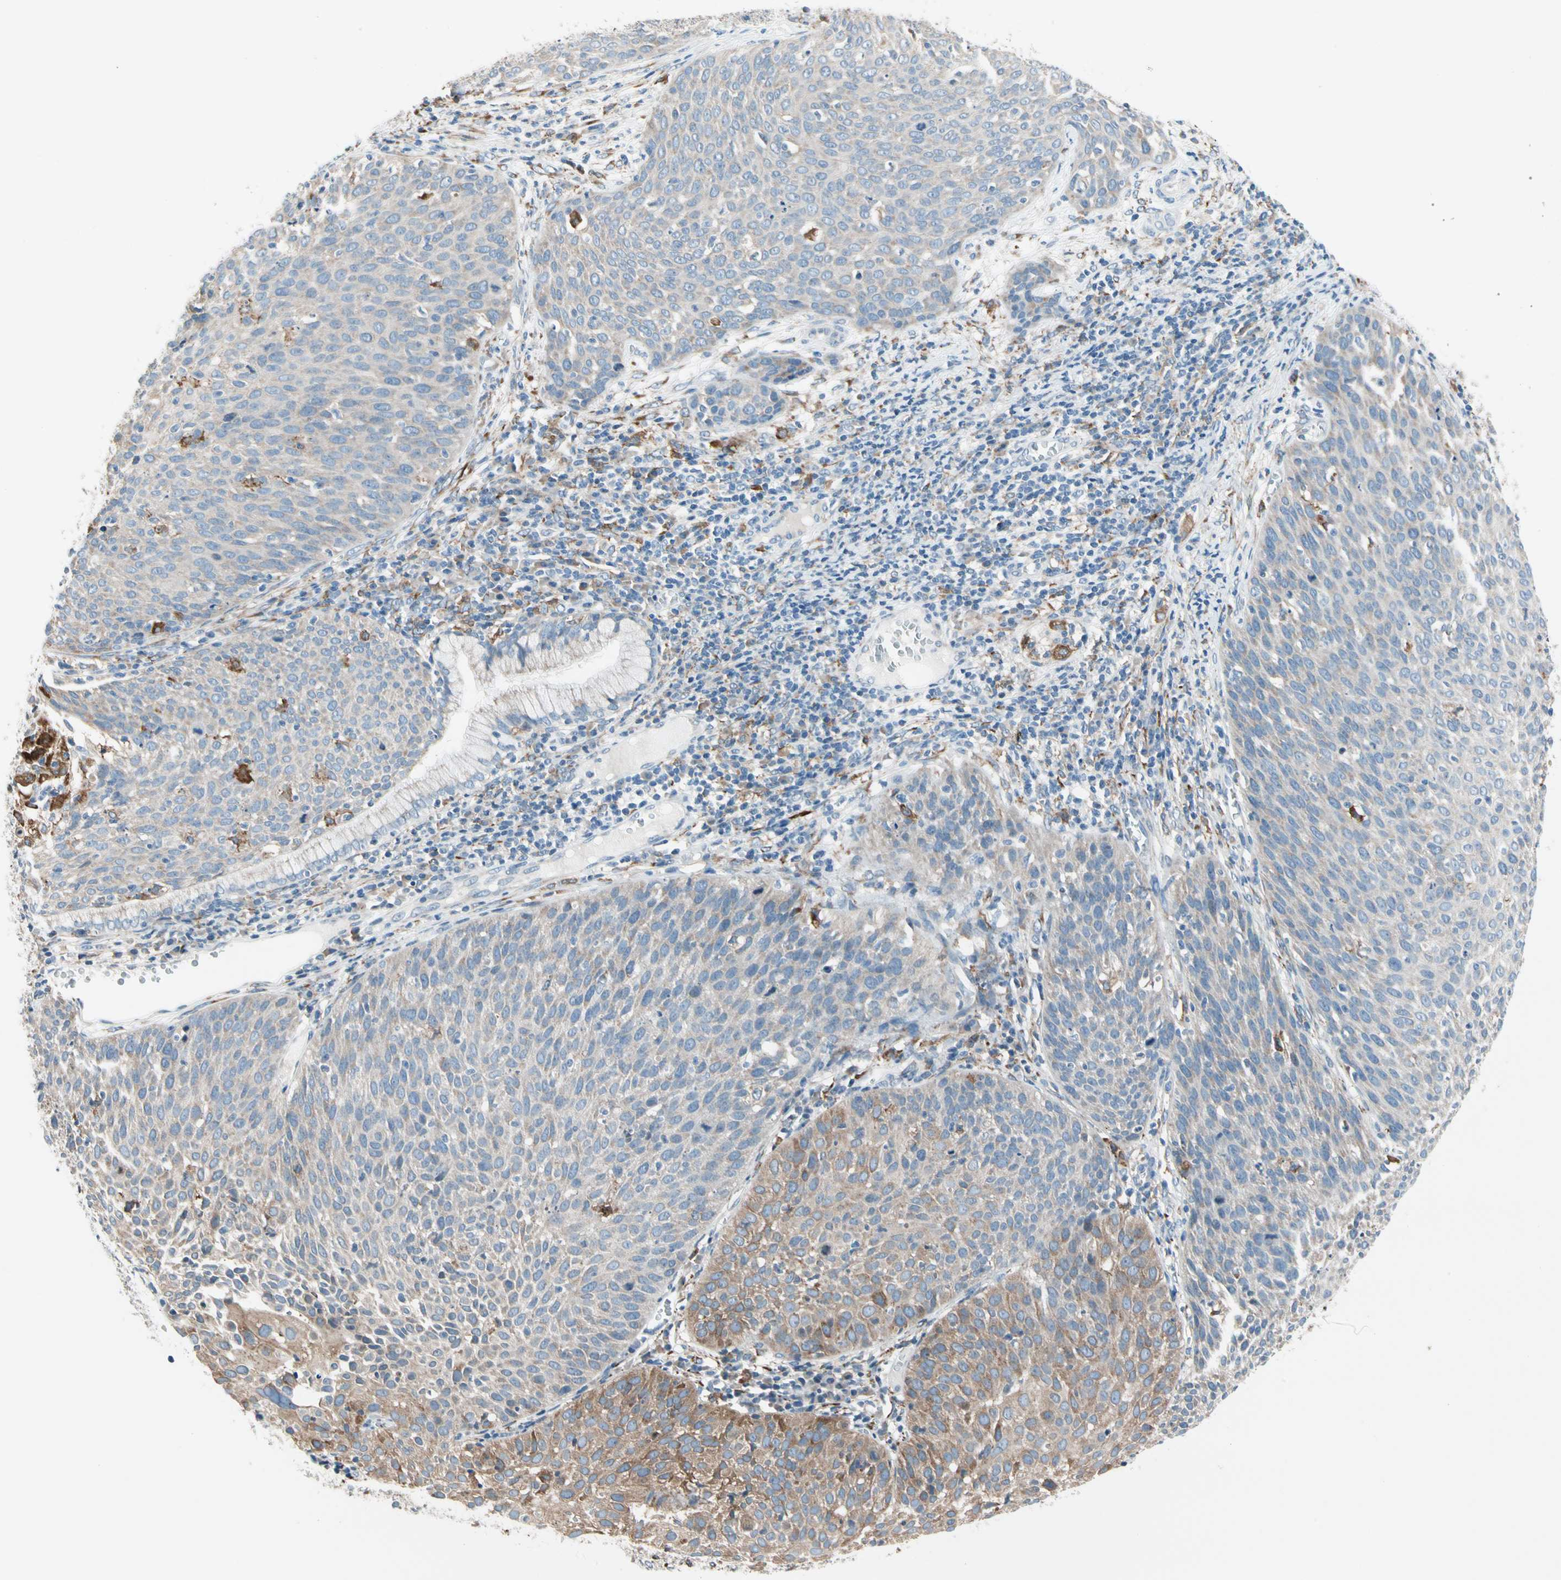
{"staining": {"intensity": "moderate", "quantity": "<25%", "location": "cytoplasmic/membranous"}, "tissue": "cervical cancer", "cell_type": "Tumor cells", "image_type": "cancer", "snomed": [{"axis": "morphology", "description": "Squamous cell carcinoma, NOS"}, {"axis": "topography", "description": "Cervix"}], "caption": "Moderate cytoplasmic/membranous expression for a protein is identified in approximately <25% of tumor cells of squamous cell carcinoma (cervical) using immunohistochemistry.", "gene": "LRPAP1", "patient": {"sex": "female", "age": 38}}